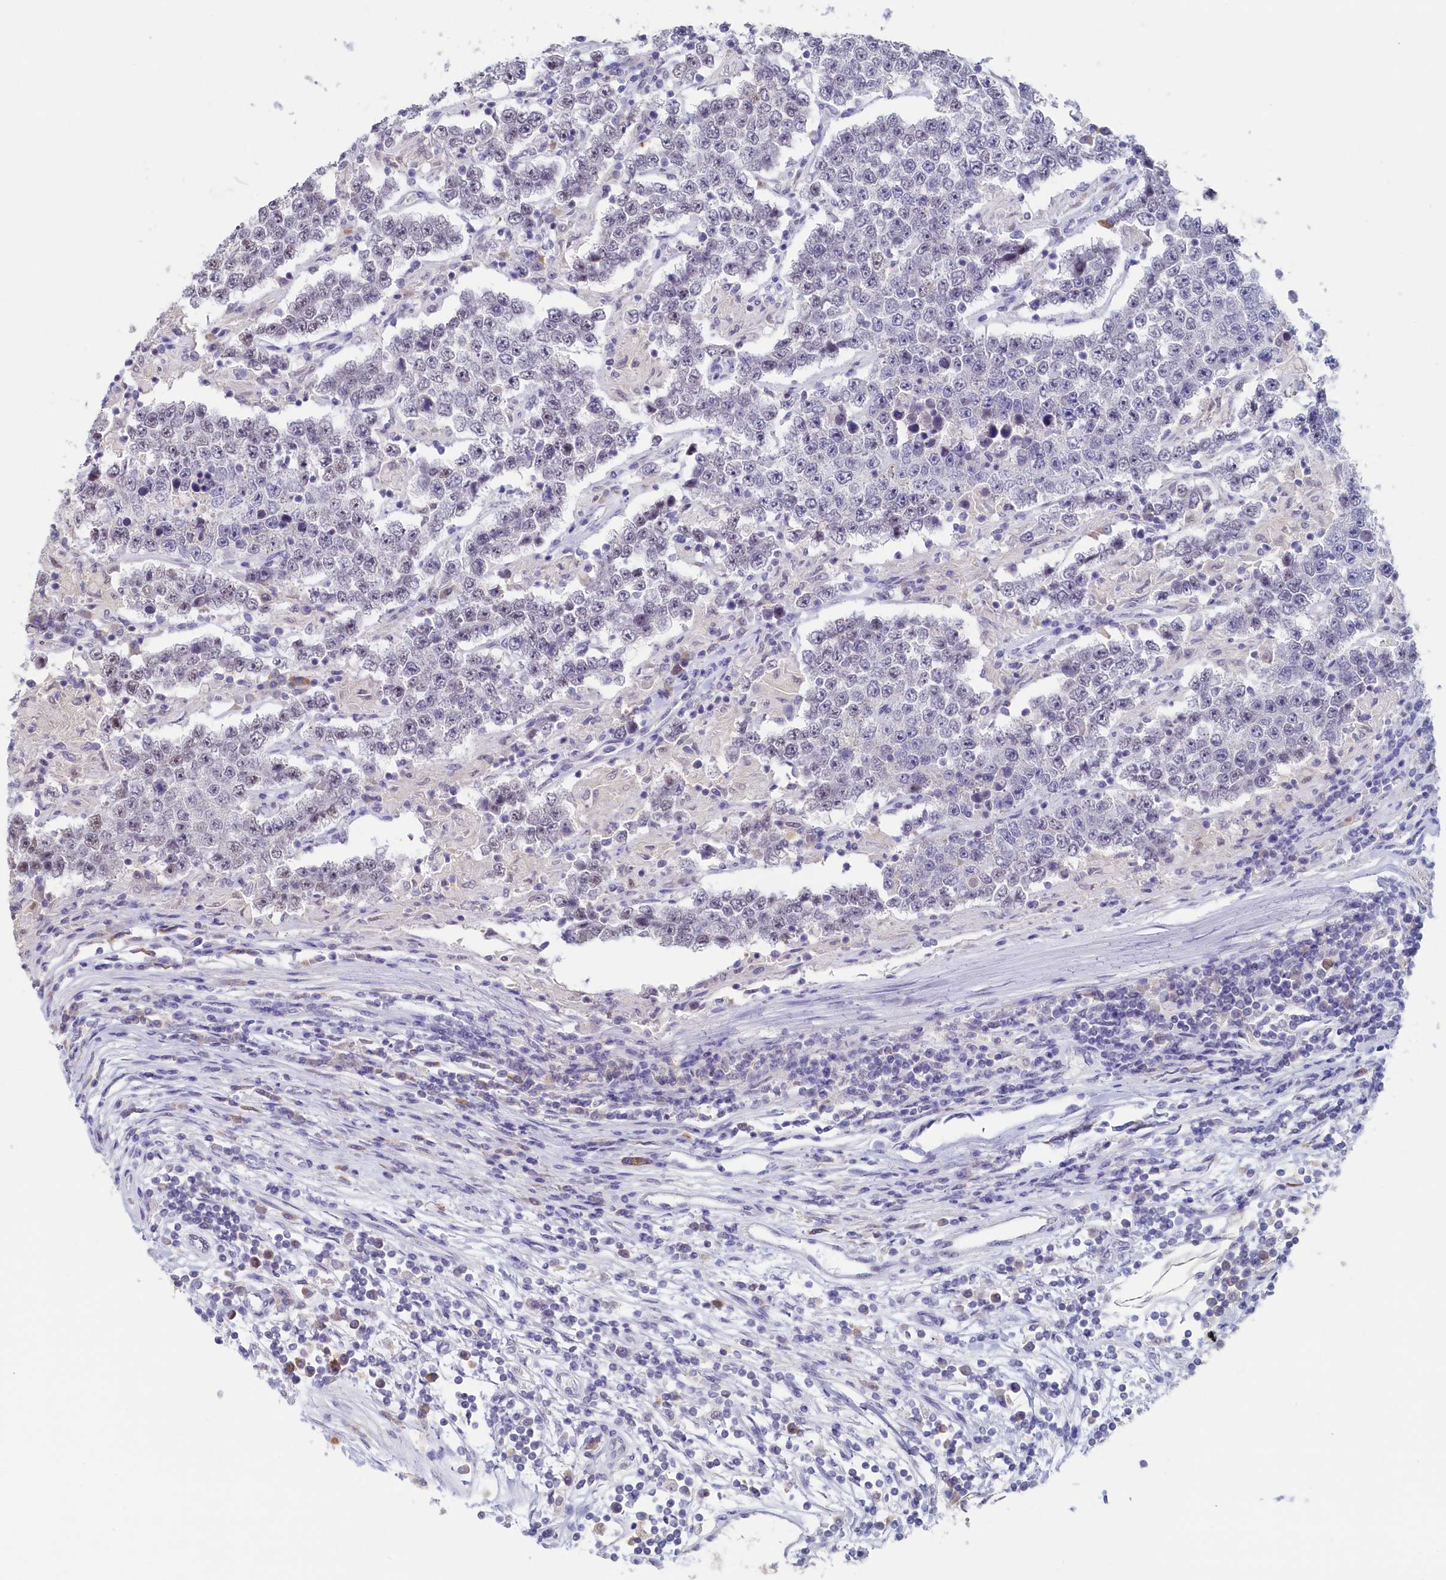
{"staining": {"intensity": "moderate", "quantity": "25%-75%", "location": "nuclear"}, "tissue": "testis cancer", "cell_type": "Tumor cells", "image_type": "cancer", "snomed": [{"axis": "morphology", "description": "Normal tissue, NOS"}, {"axis": "morphology", "description": "Urothelial carcinoma, High grade"}, {"axis": "morphology", "description": "Seminoma, NOS"}, {"axis": "morphology", "description": "Carcinoma, Embryonal, NOS"}, {"axis": "topography", "description": "Urinary bladder"}, {"axis": "topography", "description": "Testis"}], "caption": "Testis cancer (embryonal carcinoma) stained with a brown dye displays moderate nuclear positive staining in about 25%-75% of tumor cells.", "gene": "MOSPD3", "patient": {"sex": "male", "age": 41}}